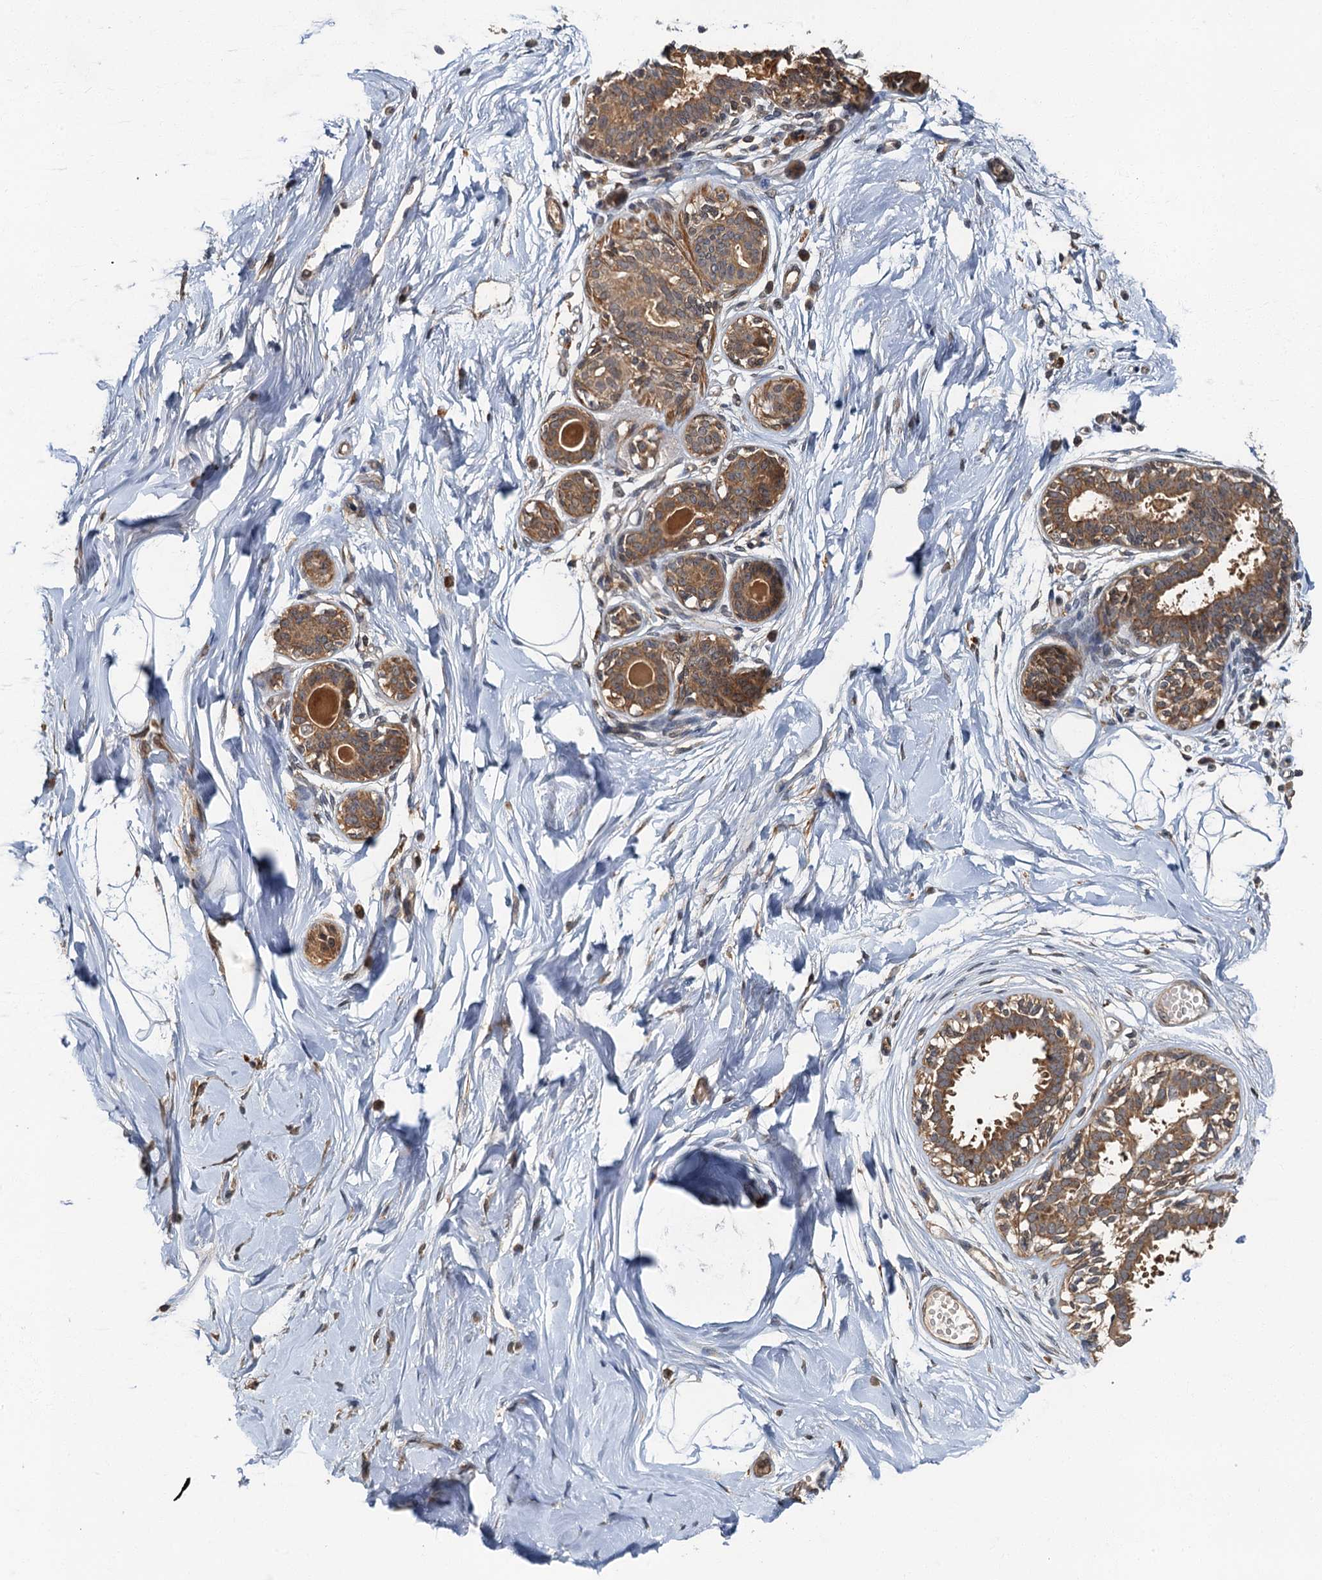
{"staining": {"intensity": "negative", "quantity": "none", "location": "none"}, "tissue": "breast", "cell_type": "Adipocytes", "image_type": "normal", "snomed": [{"axis": "morphology", "description": "Normal tissue, NOS"}, {"axis": "topography", "description": "Breast"}], "caption": "This is a histopathology image of immunohistochemistry (IHC) staining of unremarkable breast, which shows no staining in adipocytes. (DAB (3,3'-diaminobenzidine) immunohistochemistry (IHC) visualized using brightfield microscopy, high magnification).", "gene": "WDCP", "patient": {"sex": "female", "age": 45}}